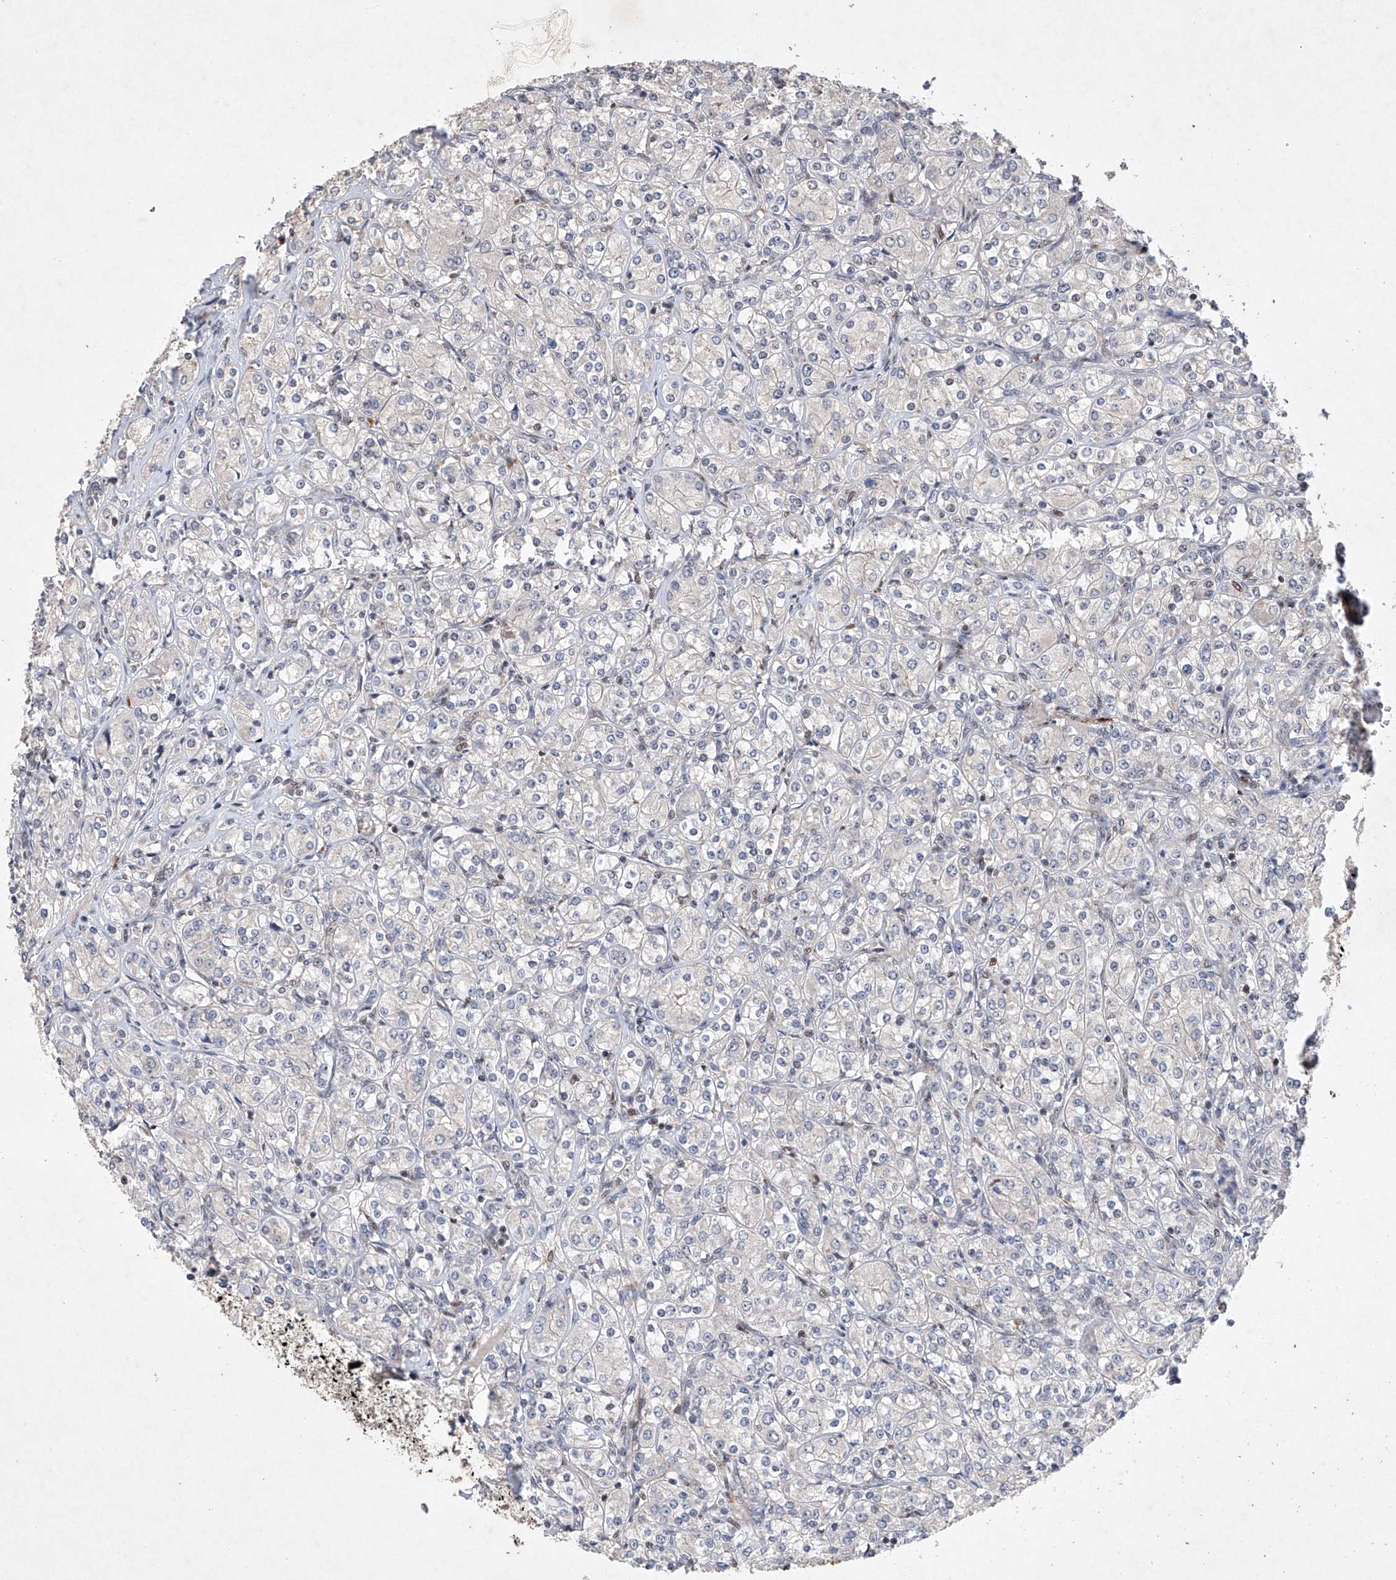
{"staining": {"intensity": "negative", "quantity": "none", "location": "none"}, "tissue": "renal cancer", "cell_type": "Tumor cells", "image_type": "cancer", "snomed": [{"axis": "morphology", "description": "Adenocarcinoma, NOS"}, {"axis": "topography", "description": "Kidney"}], "caption": "IHC photomicrograph of neoplastic tissue: human renal adenocarcinoma stained with DAB (3,3'-diaminobenzidine) shows no significant protein expression in tumor cells. (DAB (3,3'-diaminobenzidine) immunohistochemistry (IHC) with hematoxylin counter stain).", "gene": "AFG1L", "patient": {"sex": "male", "age": 77}}